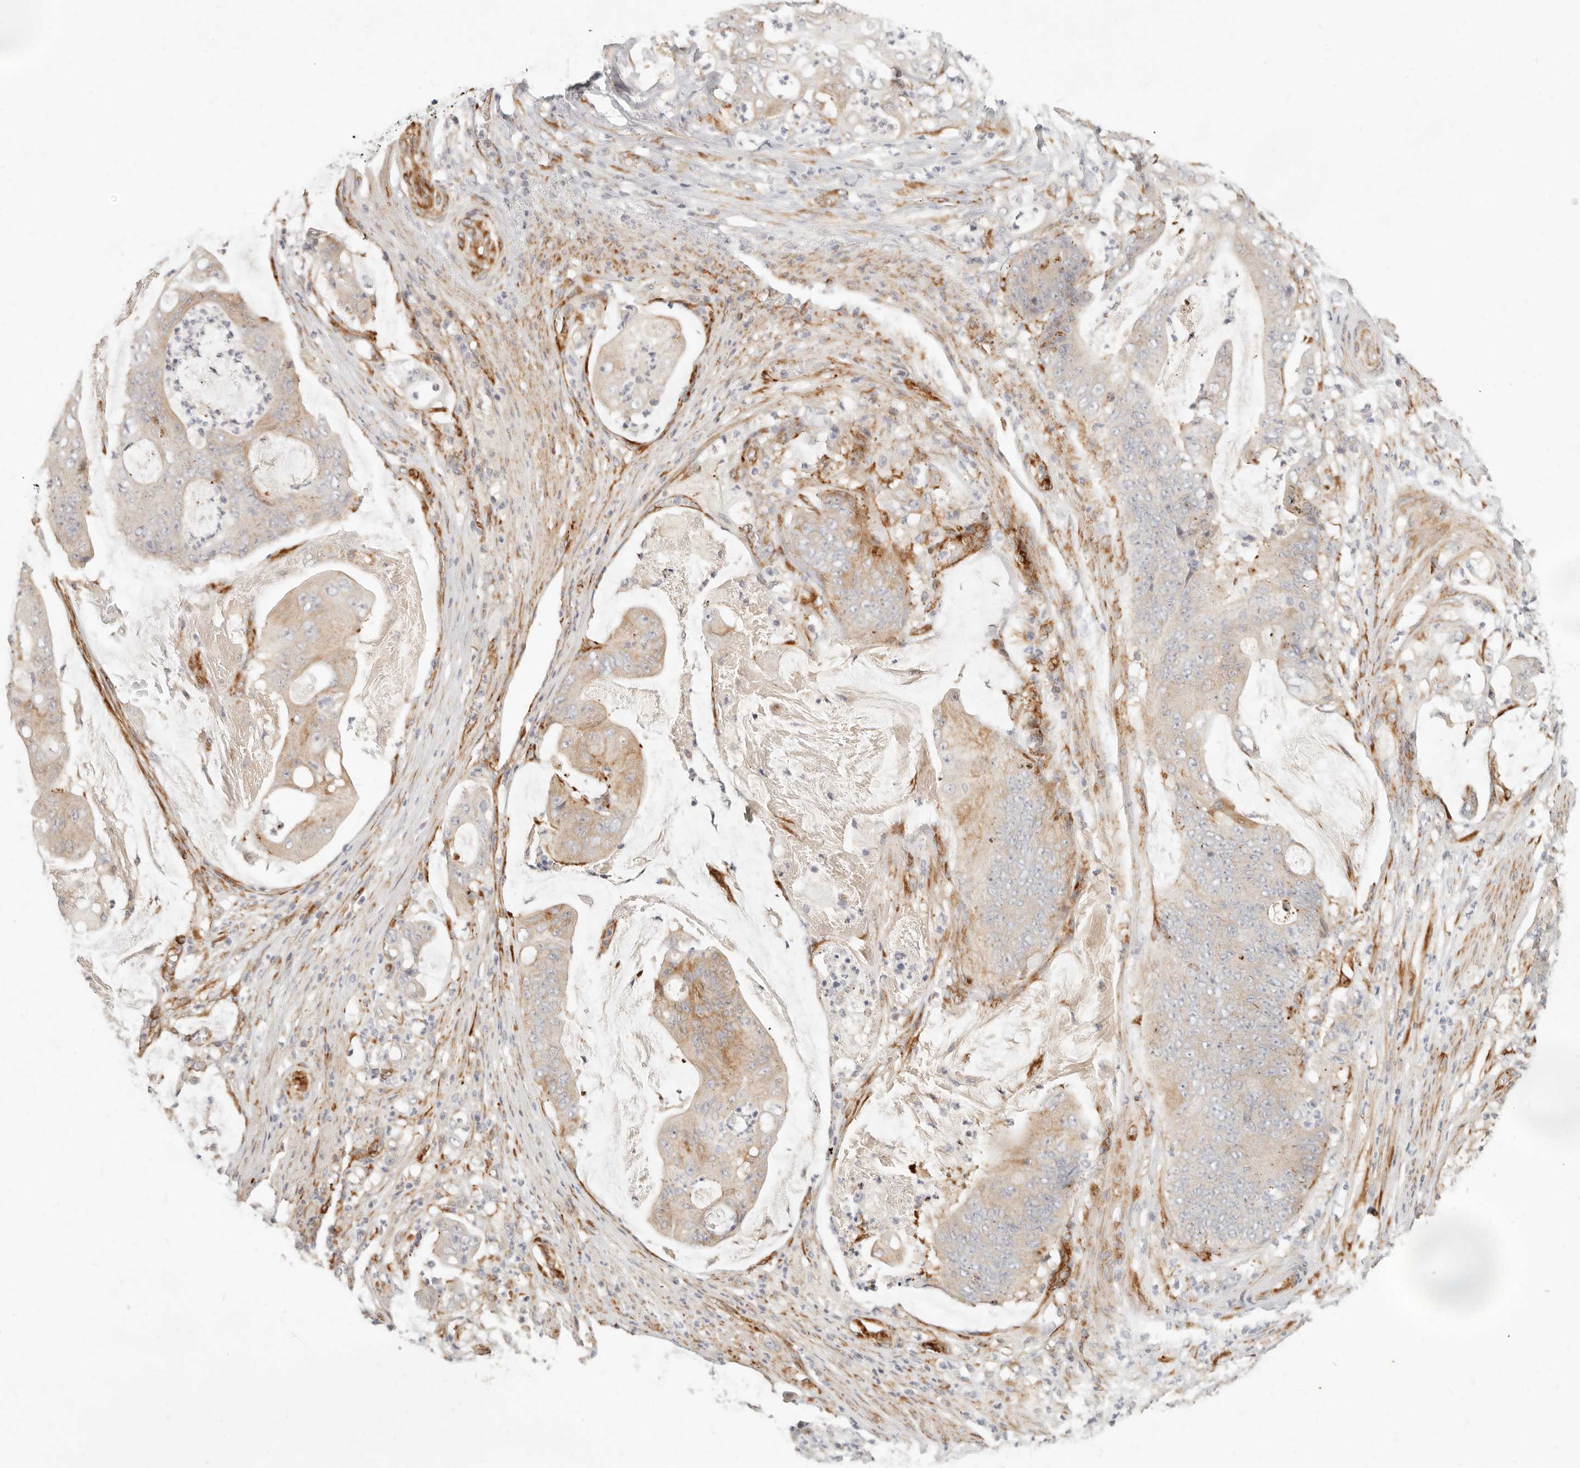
{"staining": {"intensity": "weak", "quantity": "25%-75%", "location": "cytoplasmic/membranous"}, "tissue": "stomach cancer", "cell_type": "Tumor cells", "image_type": "cancer", "snomed": [{"axis": "morphology", "description": "Adenocarcinoma, NOS"}, {"axis": "topography", "description": "Stomach"}], "caption": "DAB (3,3'-diaminobenzidine) immunohistochemical staining of human stomach cancer demonstrates weak cytoplasmic/membranous protein positivity in about 25%-75% of tumor cells.", "gene": "SASS6", "patient": {"sex": "female", "age": 73}}